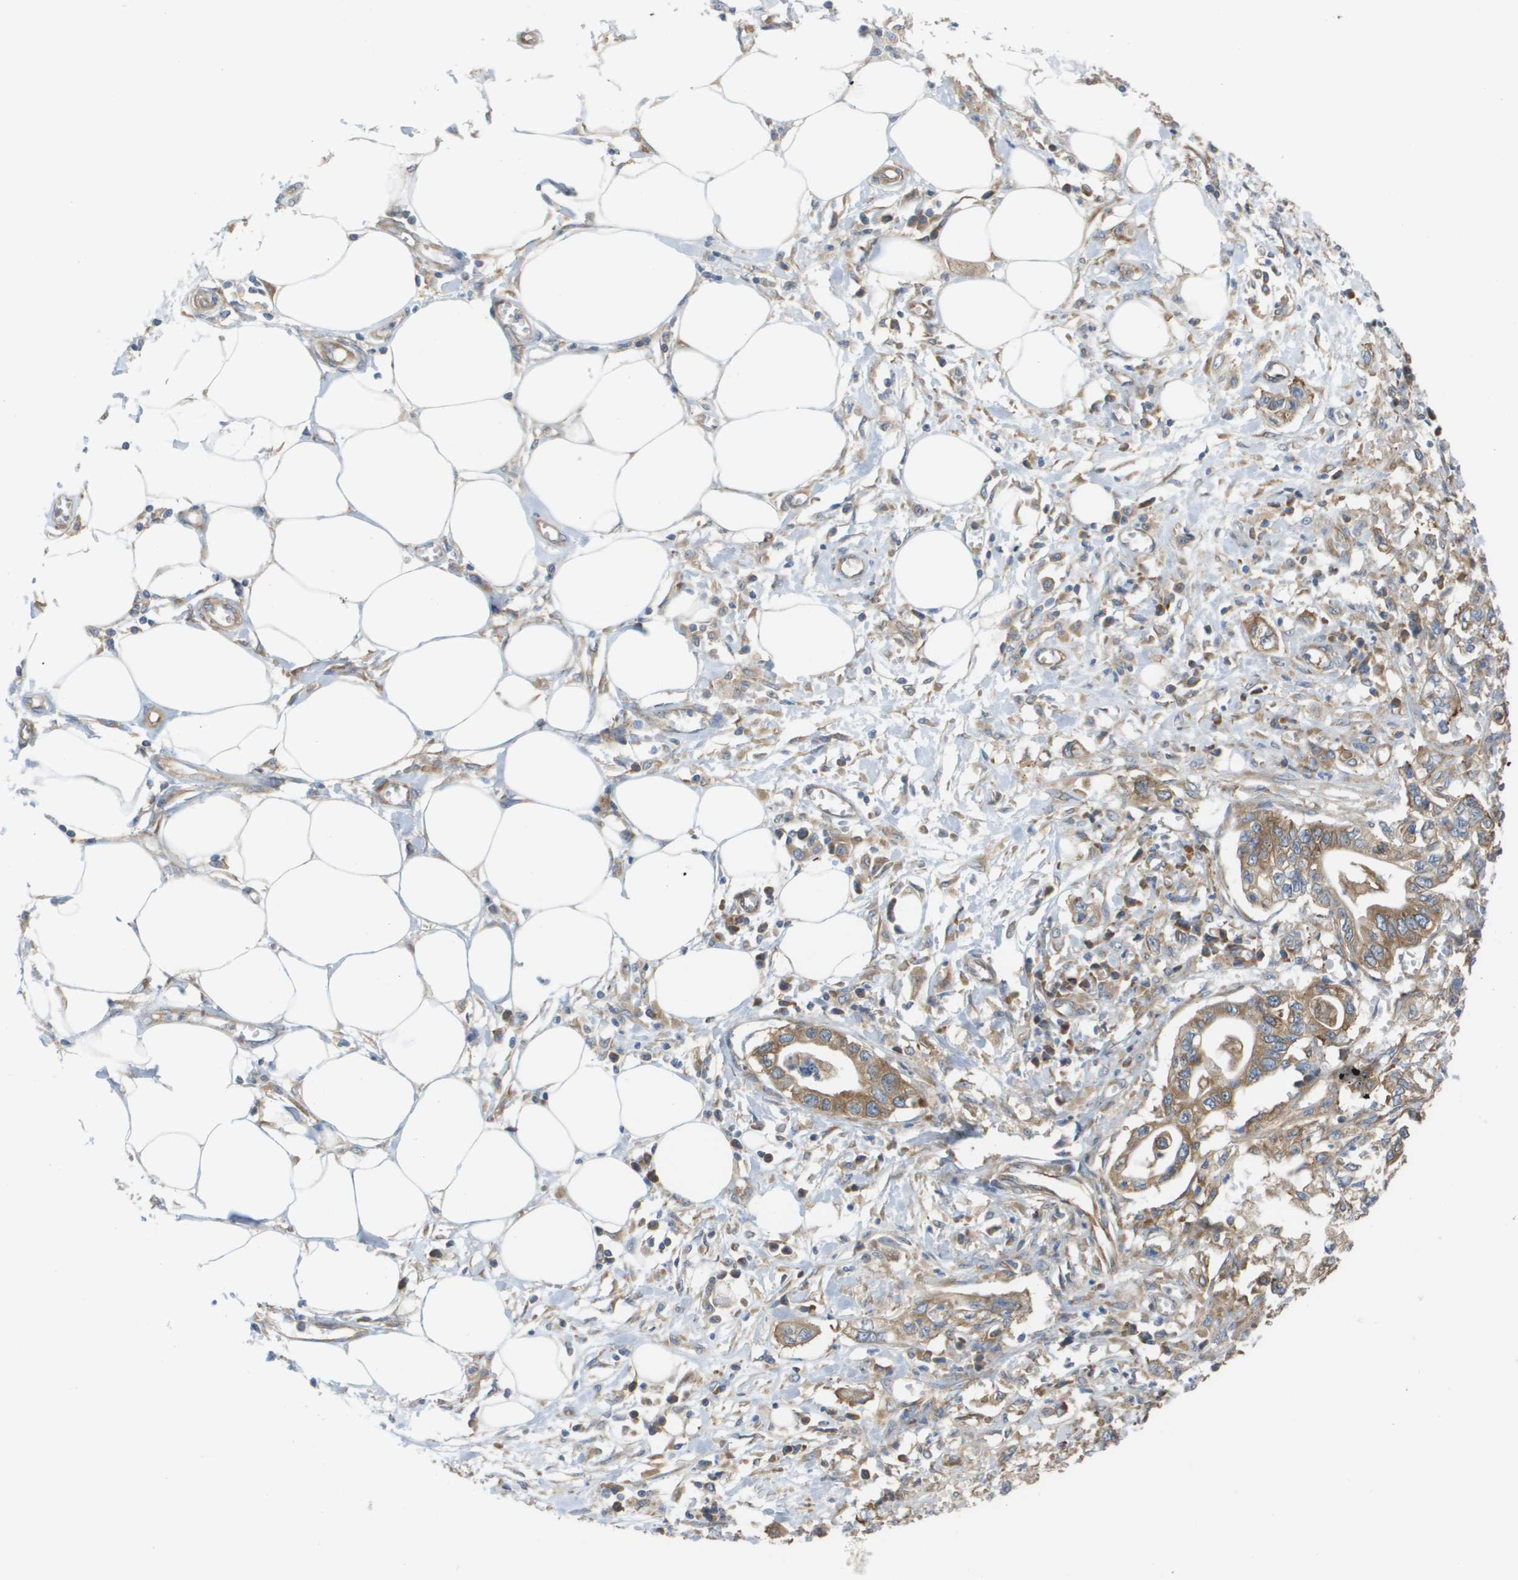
{"staining": {"intensity": "moderate", "quantity": ">75%", "location": "cytoplasmic/membranous"}, "tissue": "pancreatic cancer", "cell_type": "Tumor cells", "image_type": "cancer", "snomed": [{"axis": "morphology", "description": "Adenocarcinoma, NOS"}, {"axis": "topography", "description": "Pancreas"}], "caption": "Brown immunohistochemical staining in human adenocarcinoma (pancreatic) displays moderate cytoplasmic/membranous expression in about >75% of tumor cells.", "gene": "EIF4G2", "patient": {"sex": "male", "age": 56}}